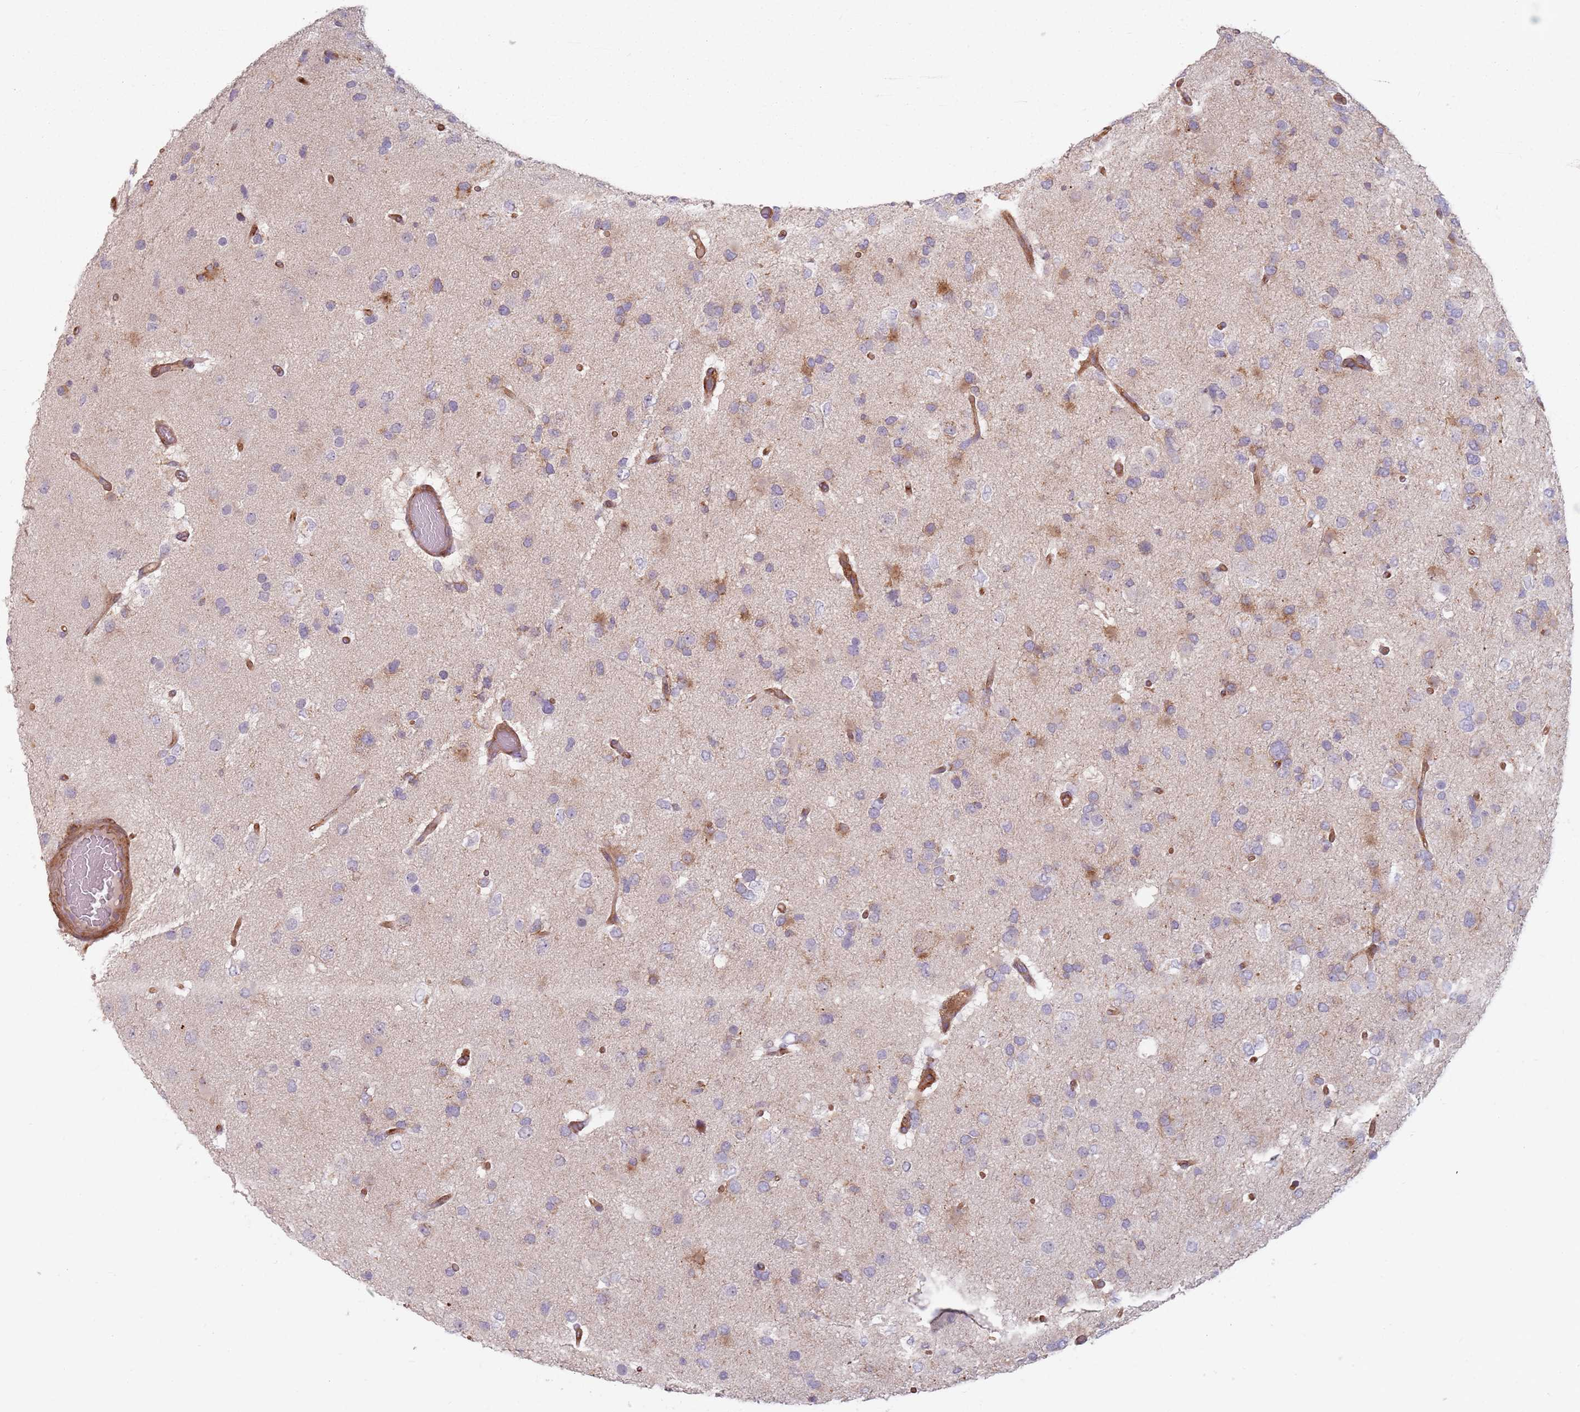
{"staining": {"intensity": "moderate", "quantity": "<25%", "location": "cytoplasmic/membranous"}, "tissue": "glioma", "cell_type": "Tumor cells", "image_type": "cancer", "snomed": [{"axis": "morphology", "description": "Glioma, malignant, High grade"}, {"axis": "topography", "description": "Brain"}], "caption": "Protein staining of high-grade glioma (malignant) tissue demonstrates moderate cytoplasmic/membranous positivity in approximately <25% of tumor cells.", "gene": "TPD52L2", "patient": {"sex": "male", "age": 53}}